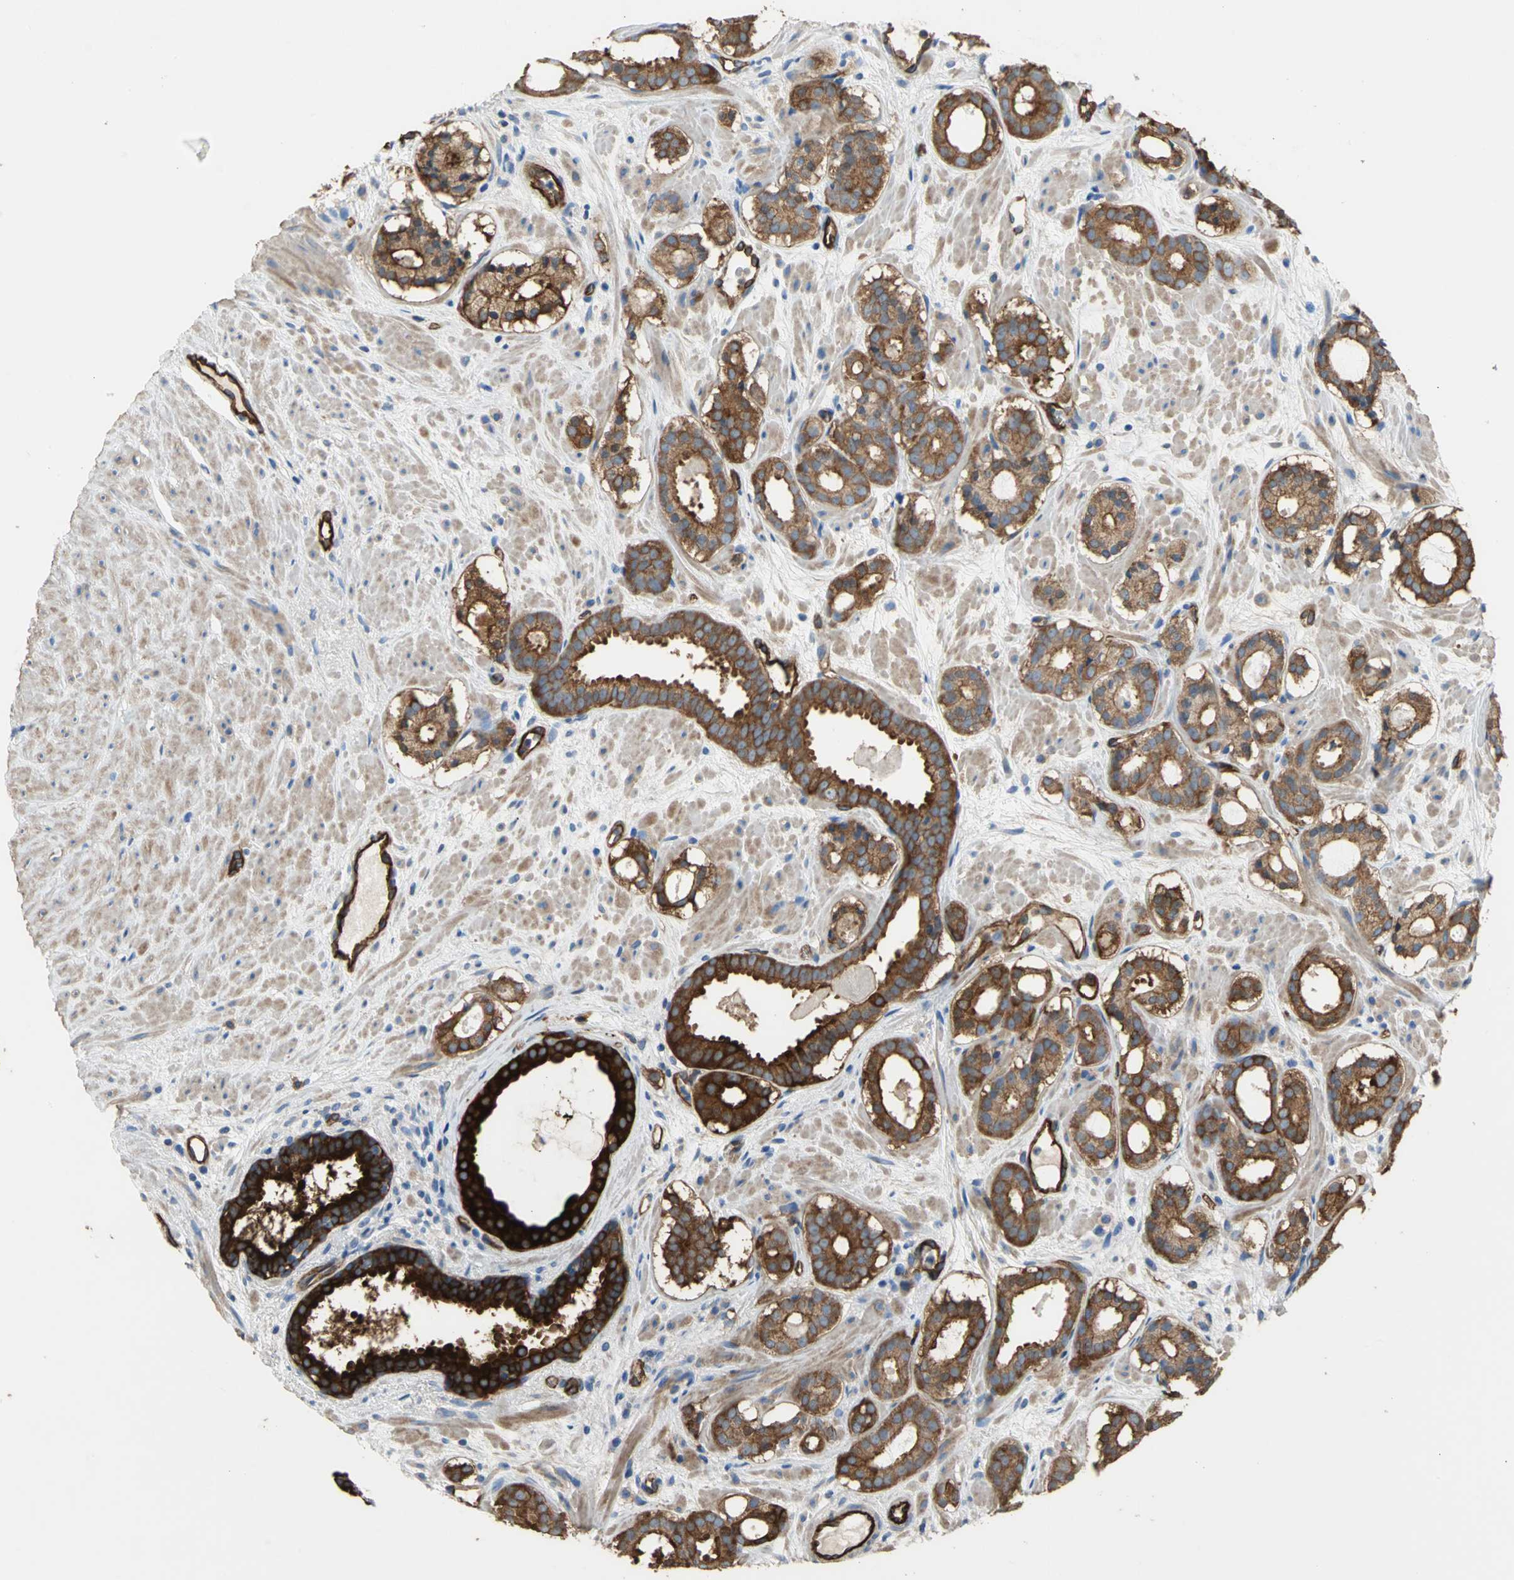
{"staining": {"intensity": "strong", "quantity": ">75%", "location": "cytoplasmic/membranous"}, "tissue": "prostate cancer", "cell_type": "Tumor cells", "image_type": "cancer", "snomed": [{"axis": "morphology", "description": "Adenocarcinoma, Low grade"}, {"axis": "topography", "description": "Prostate"}], "caption": "DAB (3,3'-diaminobenzidine) immunohistochemical staining of prostate cancer exhibits strong cytoplasmic/membranous protein positivity in about >75% of tumor cells.", "gene": "FLNB", "patient": {"sex": "male", "age": 57}}